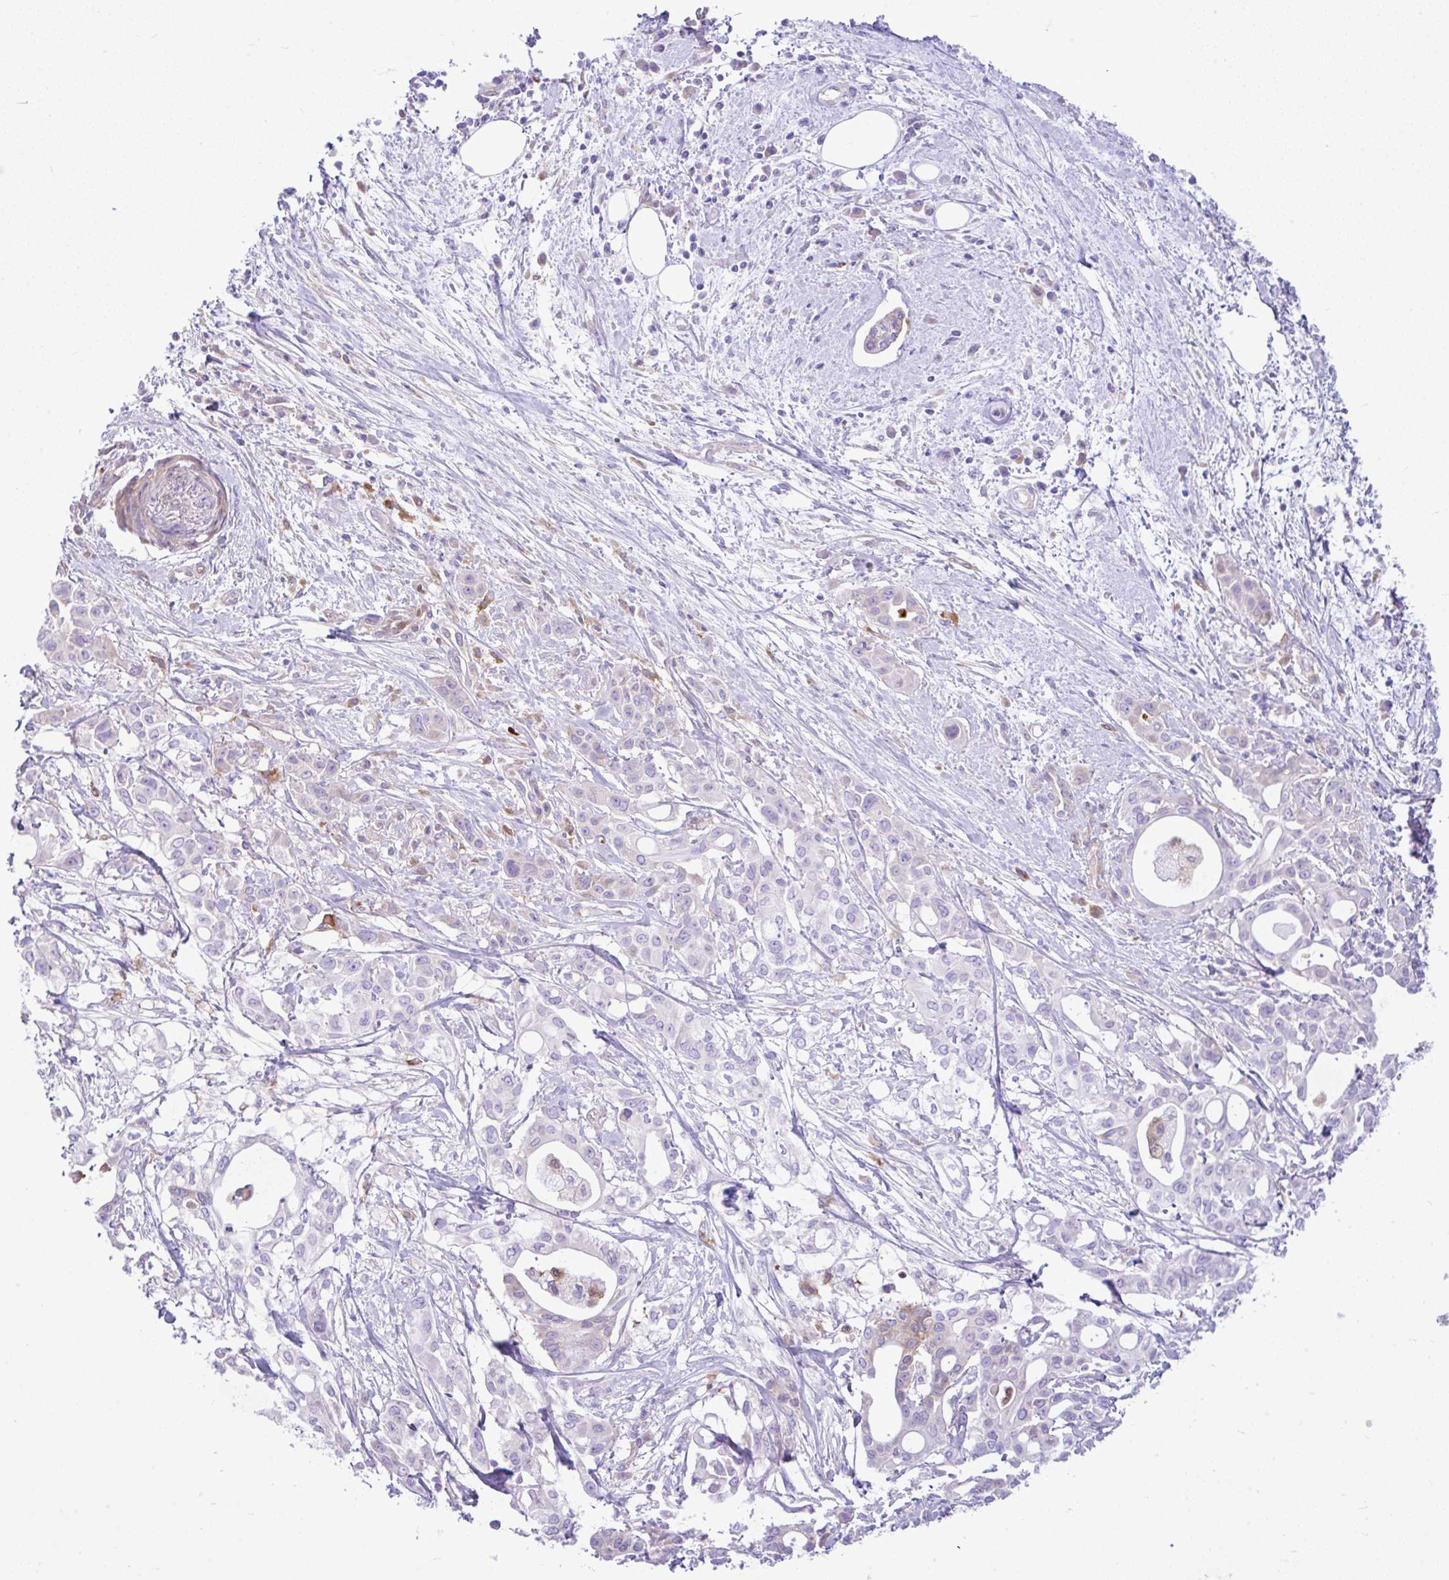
{"staining": {"intensity": "negative", "quantity": "none", "location": "none"}, "tissue": "pancreatic cancer", "cell_type": "Tumor cells", "image_type": "cancer", "snomed": [{"axis": "morphology", "description": "Adenocarcinoma, NOS"}, {"axis": "topography", "description": "Pancreas"}], "caption": "High magnification brightfield microscopy of pancreatic cancer stained with DAB (3,3'-diaminobenzidine) (brown) and counterstained with hematoxylin (blue): tumor cells show no significant staining.", "gene": "EEF1A2", "patient": {"sex": "female", "age": 68}}